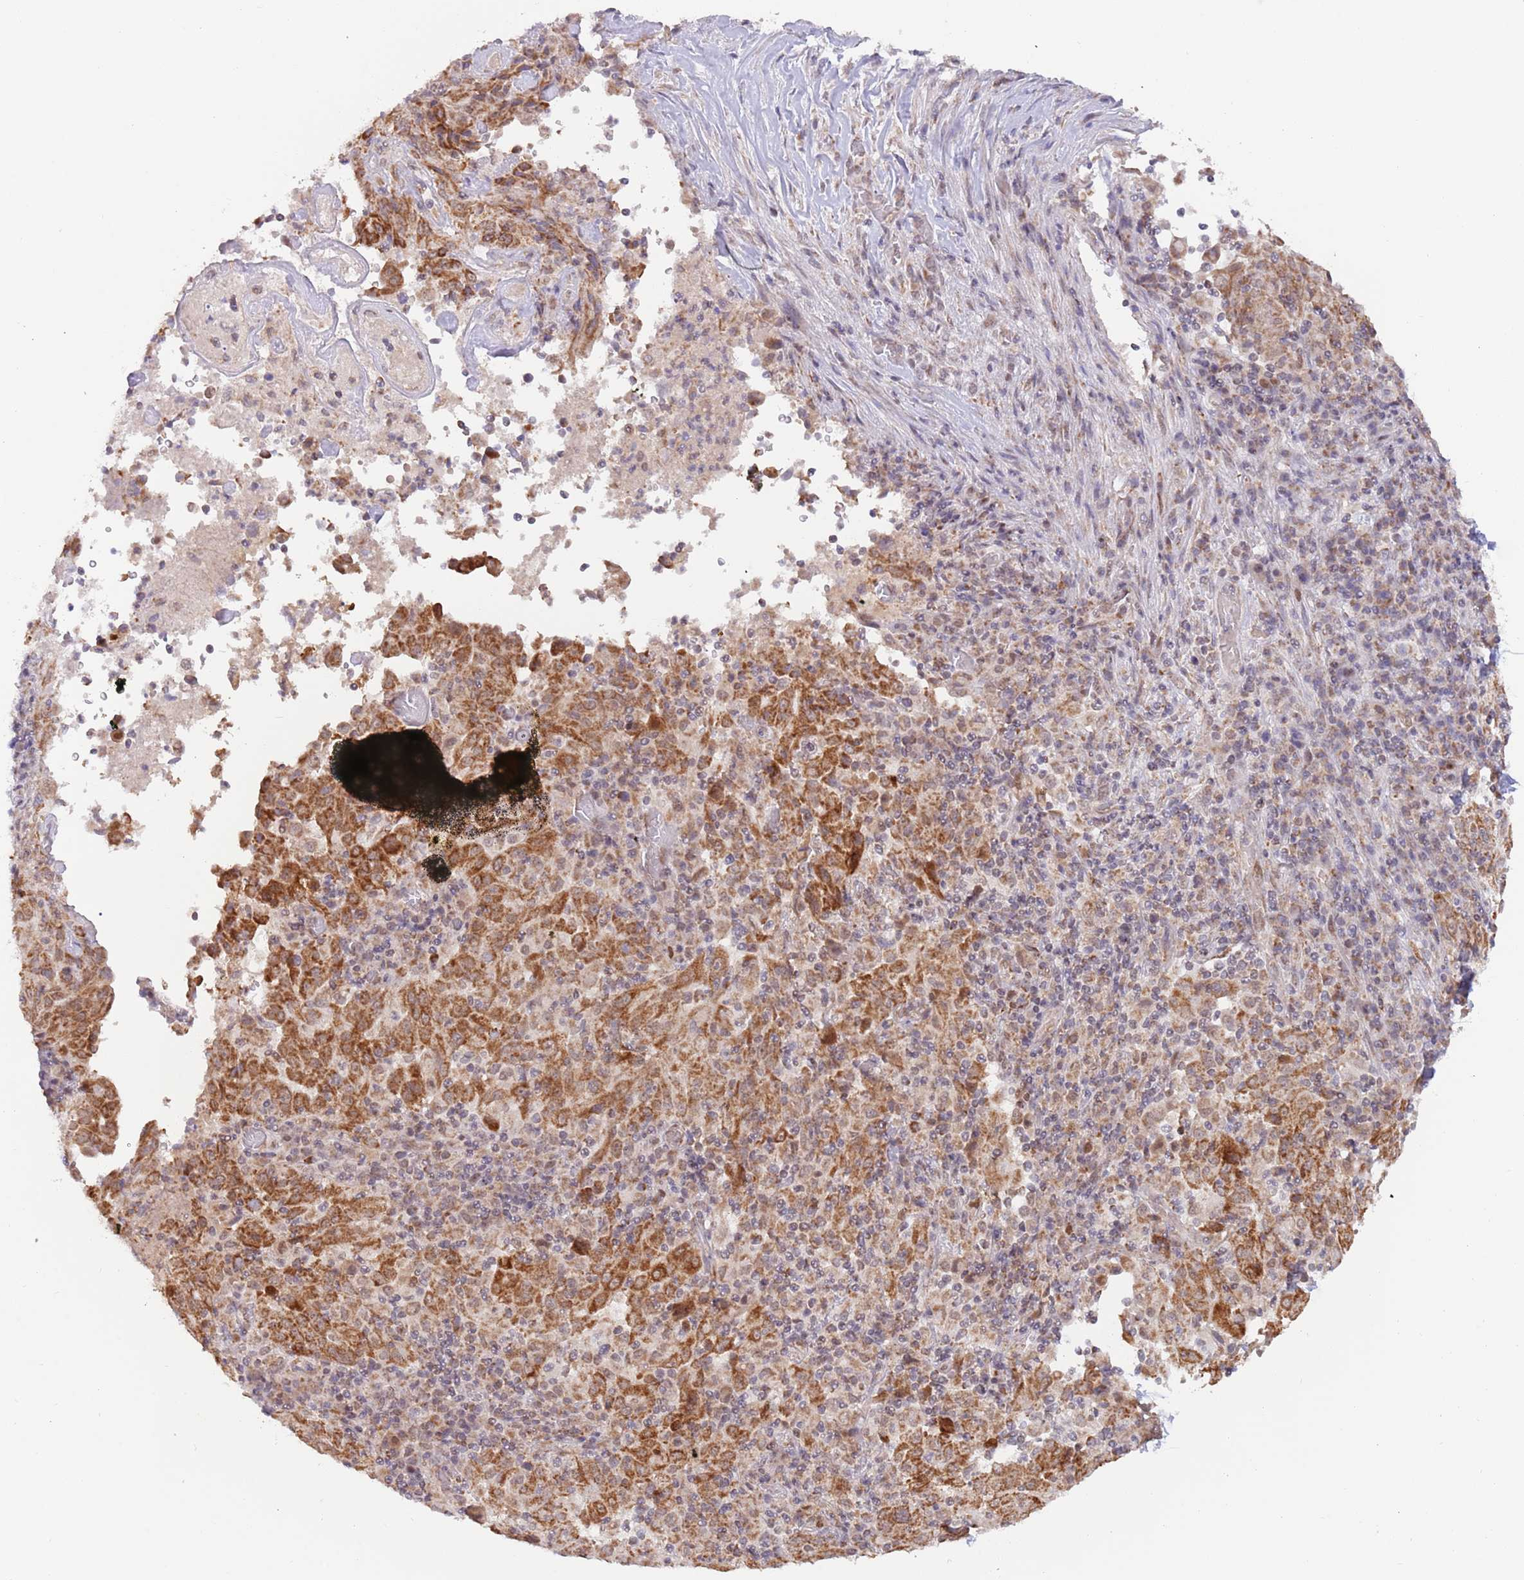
{"staining": {"intensity": "strong", "quantity": ">75%", "location": "cytoplasmic/membranous"}, "tissue": "pancreatic cancer", "cell_type": "Tumor cells", "image_type": "cancer", "snomed": [{"axis": "morphology", "description": "Adenocarcinoma, NOS"}, {"axis": "topography", "description": "Pancreas"}], "caption": "Immunohistochemistry (IHC) image of human adenocarcinoma (pancreatic) stained for a protein (brown), which reveals high levels of strong cytoplasmic/membranous expression in about >75% of tumor cells.", "gene": "TIMM13", "patient": {"sex": "male", "age": 63}}